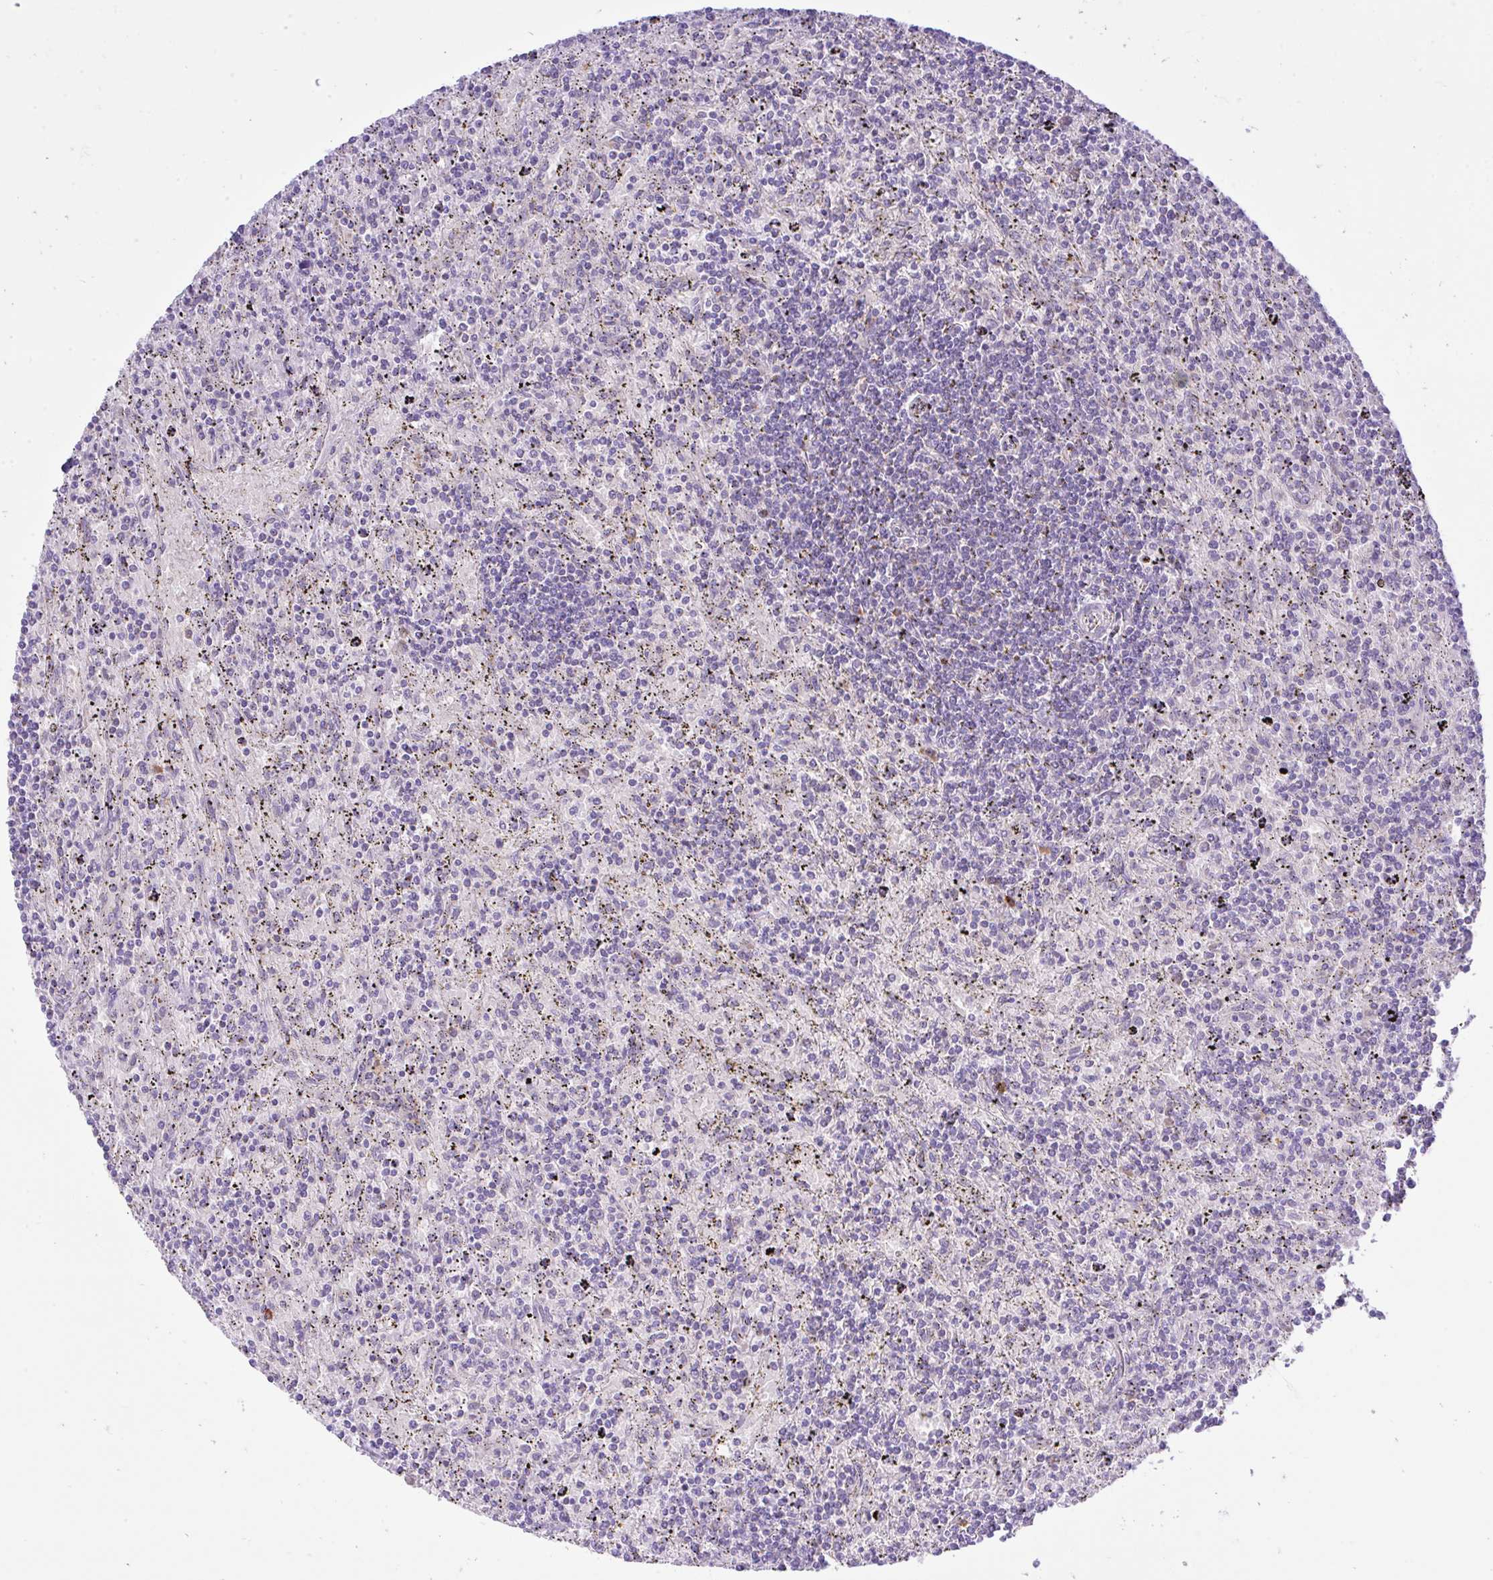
{"staining": {"intensity": "negative", "quantity": "none", "location": "none"}, "tissue": "lymphoma", "cell_type": "Tumor cells", "image_type": "cancer", "snomed": [{"axis": "morphology", "description": "Malignant lymphoma, non-Hodgkin's type, Low grade"}, {"axis": "topography", "description": "Spleen"}], "caption": "DAB immunohistochemical staining of human malignant lymphoma, non-Hodgkin's type (low-grade) exhibits no significant expression in tumor cells. (DAB (3,3'-diaminobenzidine) immunohistochemistry visualized using brightfield microscopy, high magnification).", "gene": "EEF1A2", "patient": {"sex": "male", "age": 76}}